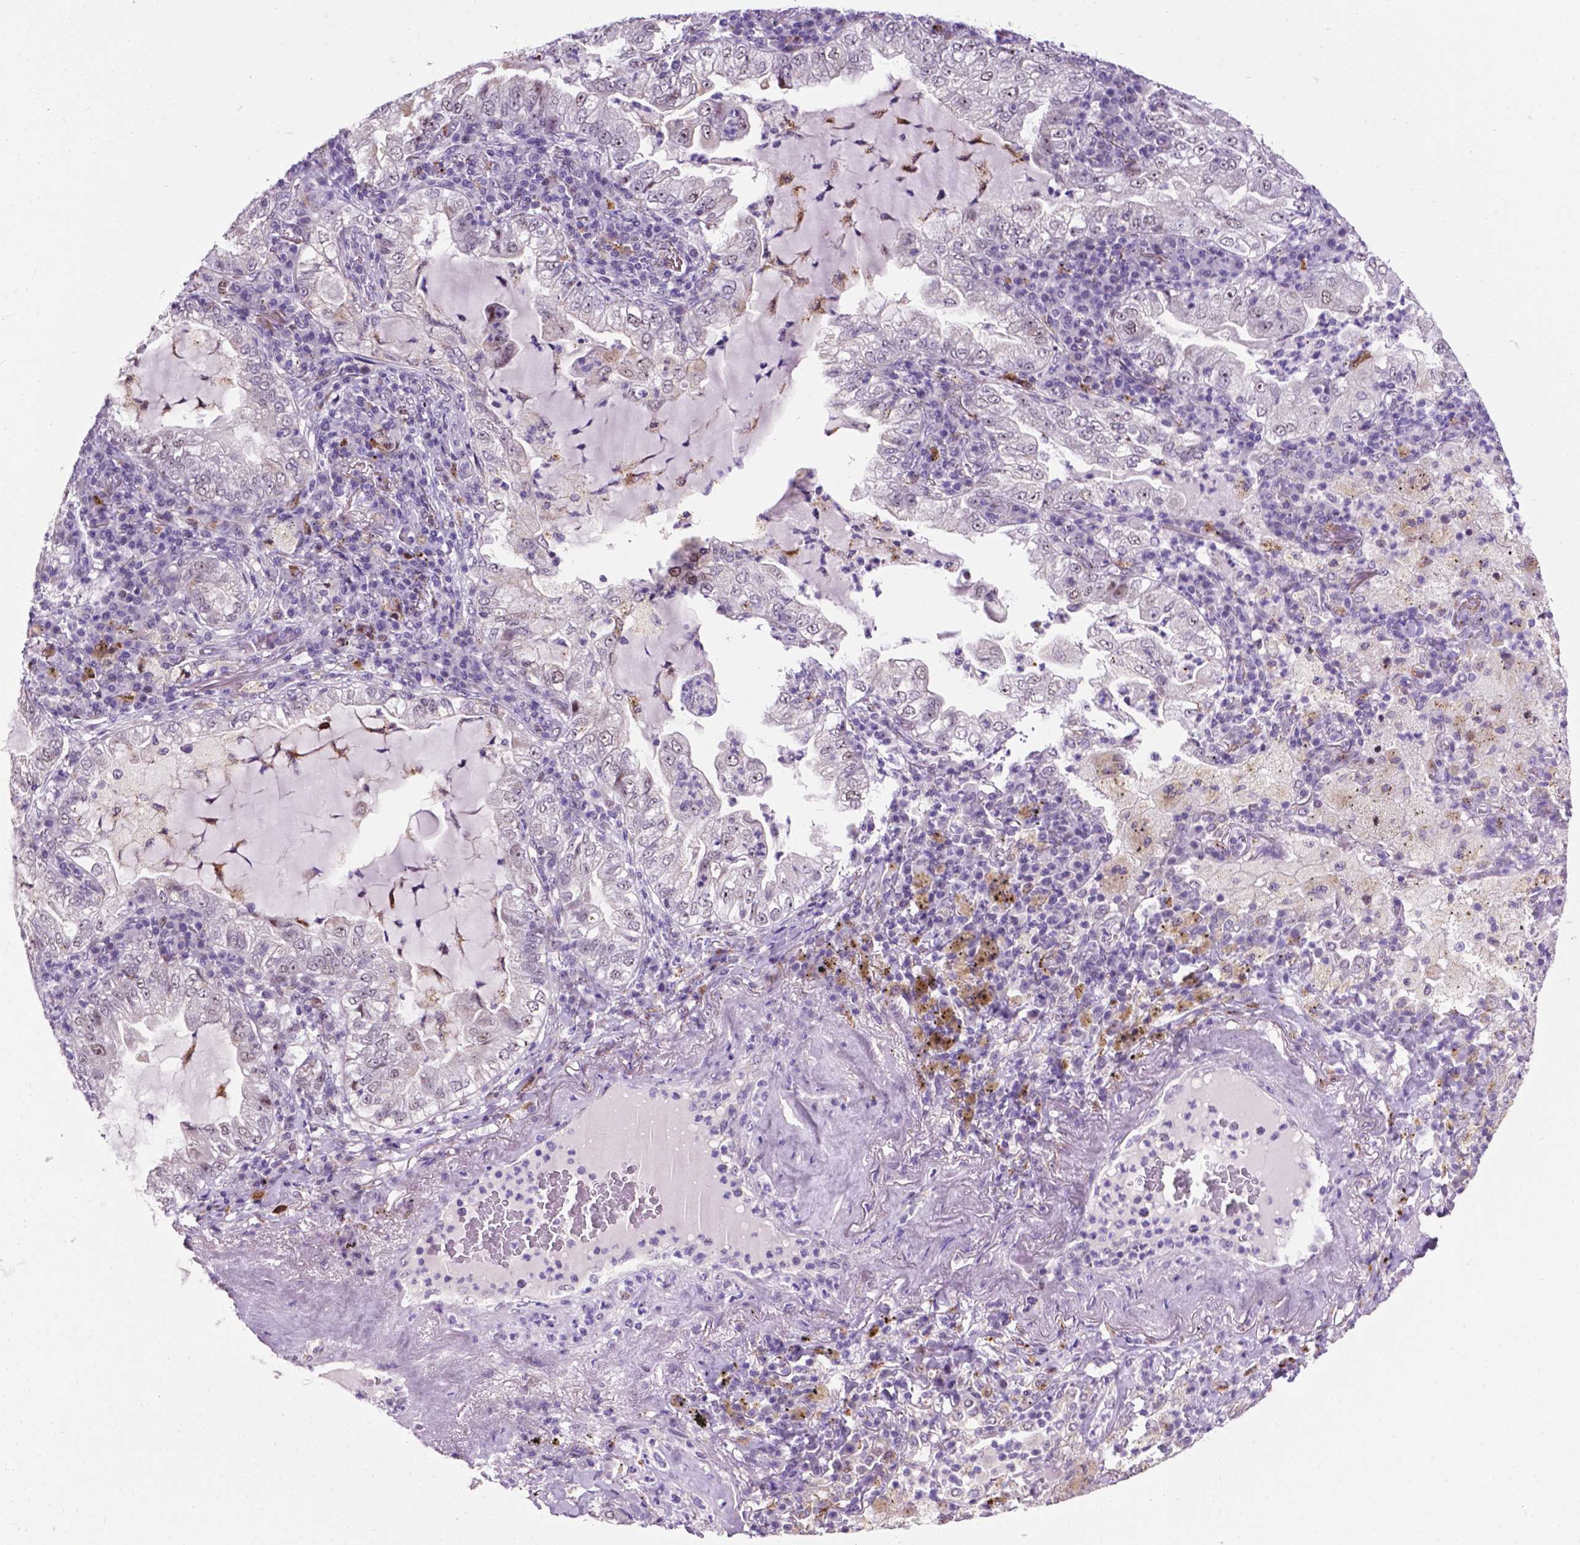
{"staining": {"intensity": "weak", "quantity": "<25%", "location": "cytoplasmic/membranous"}, "tissue": "lung cancer", "cell_type": "Tumor cells", "image_type": "cancer", "snomed": [{"axis": "morphology", "description": "Adenocarcinoma, NOS"}, {"axis": "topography", "description": "Lung"}], "caption": "The micrograph shows no significant expression in tumor cells of adenocarcinoma (lung). Brightfield microscopy of immunohistochemistry stained with DAB (3,3'-diaminobenzidine) (brown) and hematoxylin (blue), captured at high magnification.", "gene": "SMAD3", "patient": {"sex": "female", "age": 73}}